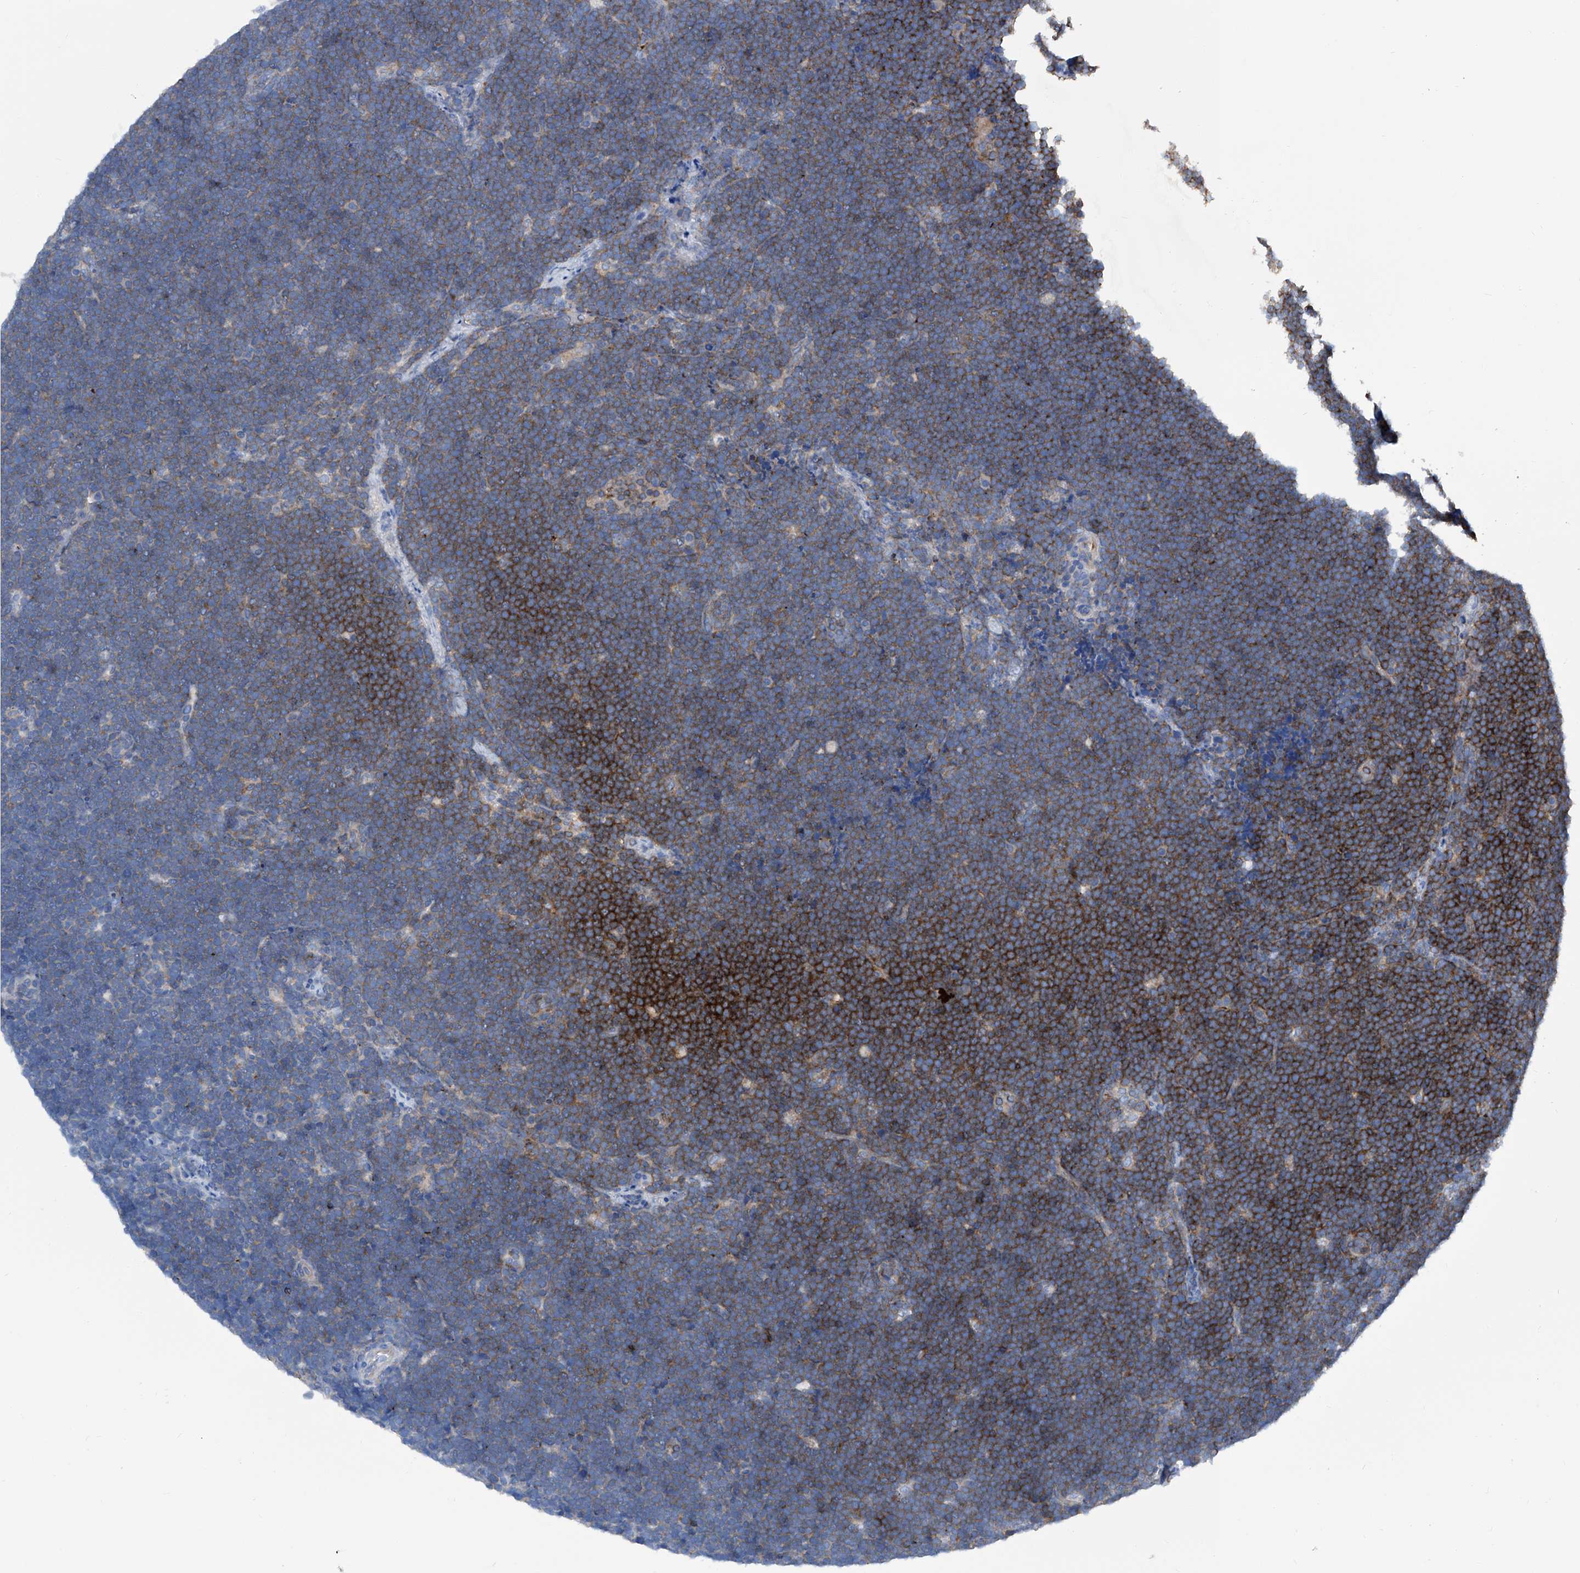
{"staining": {"intensity": "strong", "quantity": "<25%", "location": "cytoplasmic/membranous"}, "tissue": "lymphoma", "cell_type": "Tumor cells", "image_type": "cancer", "snomed": [{"axis": "morphology", "description": "Malignant lymphoma, non-Hodgkin's type, High grade"}, {"axis": "topography", "description": "Lymph node"}], "caption": "This image shows immunohistochemistry (IHC) staining of human lymphoma, with medium strong cytoplasmic/membranous positivity in approximately <25% of tumor cells.", "gene": "ZNF484", "patient": {"sex": "male", "age": 13}}